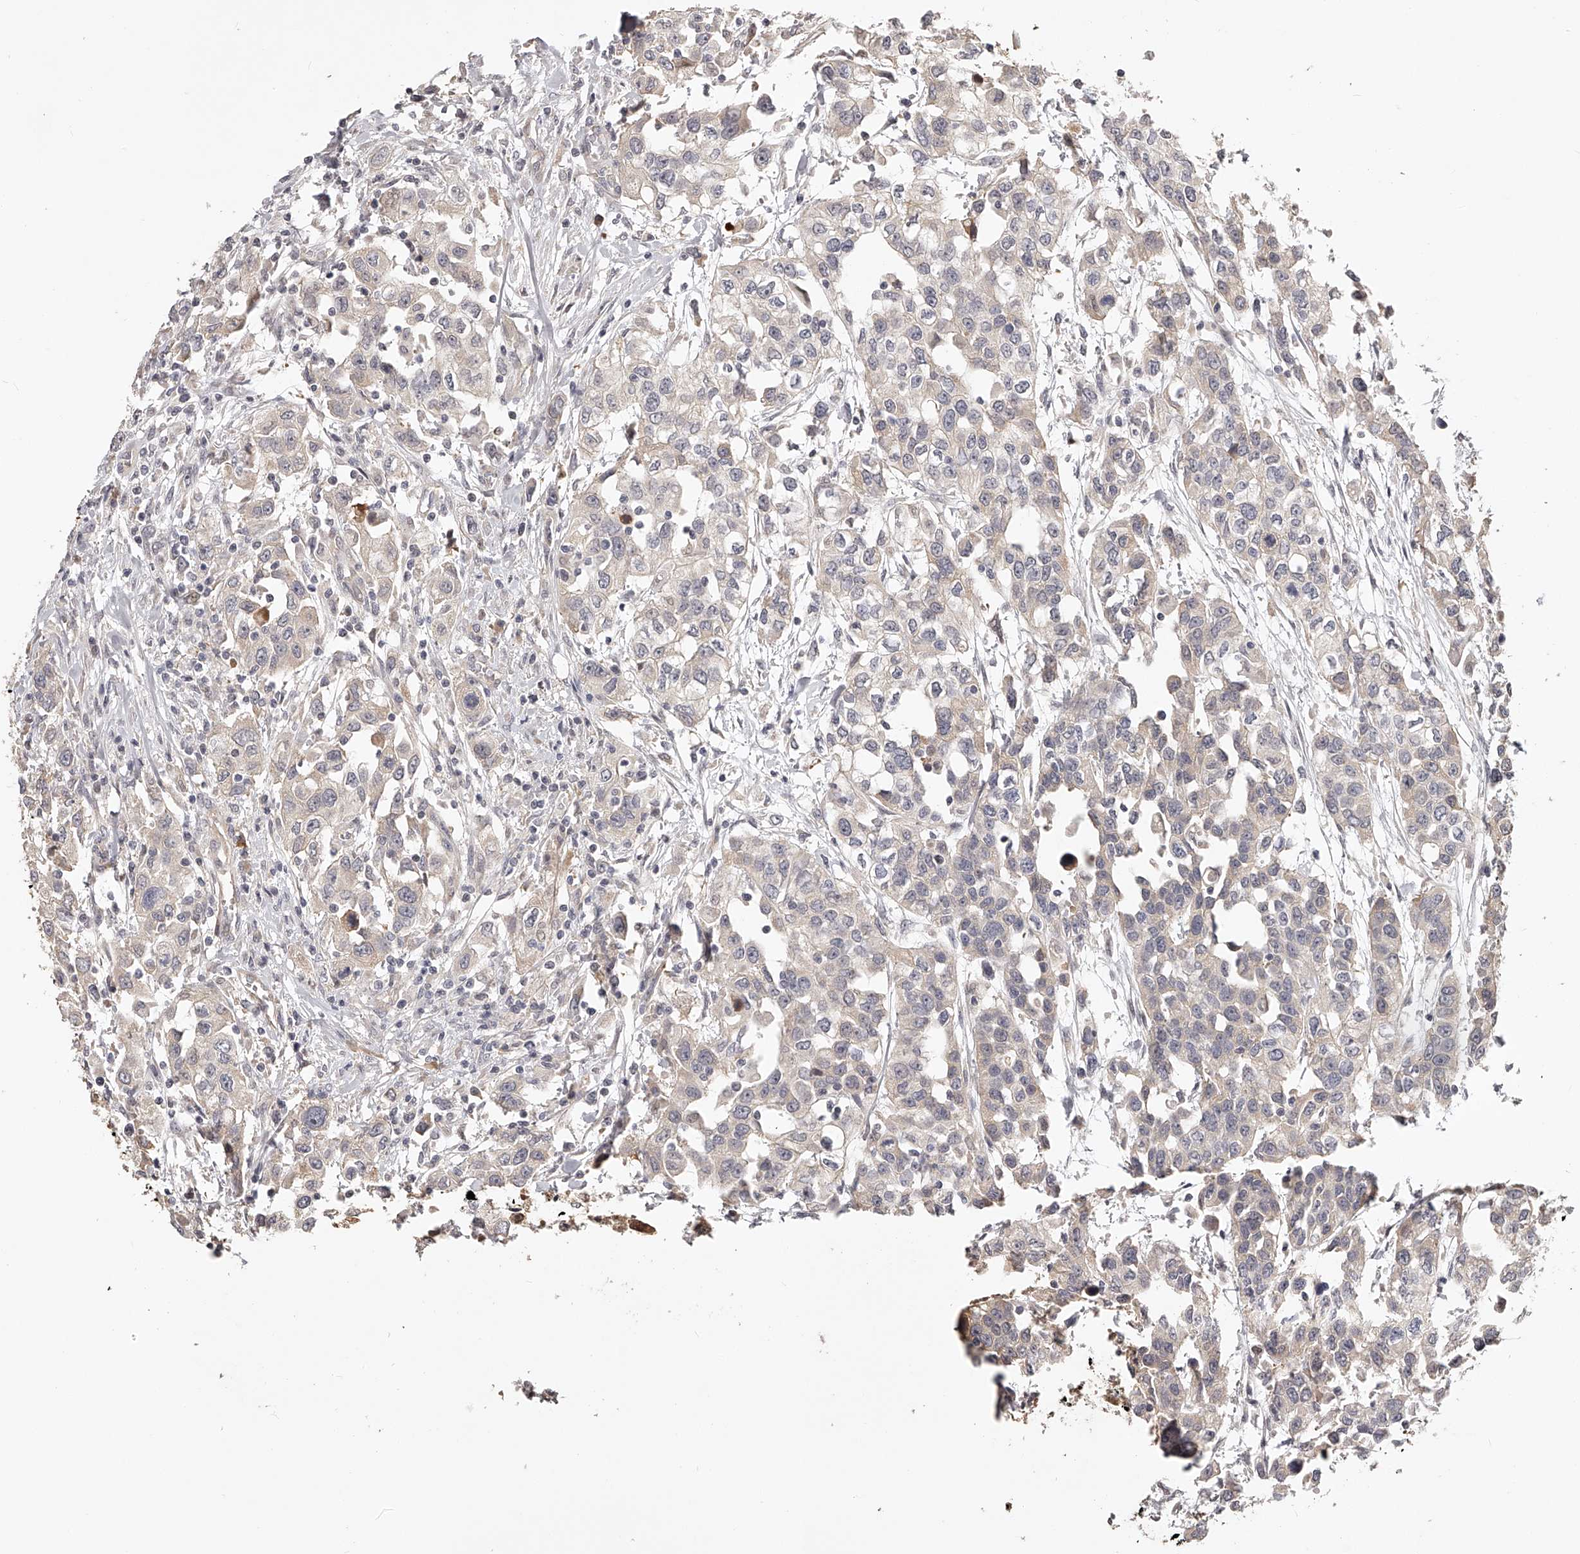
{"staining": {"intensity": "weak", "quantity": "<25%", "location": "cytoplasmic/membranous"}, "tissue": "urothelial cancer", "cell_type": "Tumor cells", "image_type": "cancer", "snomed": [{"axis": "morphology", "description": "Urothelial carcinoma, High grade"}, {"axis": "topography", "description": "Urinary bladder"}], "caption": "Urothelial cancer stained for a protein using immunohistochemistry reveals no positivity tumor cells.", "gene": "ZNF582", "patient": {"sex": "female", "age": 80}}